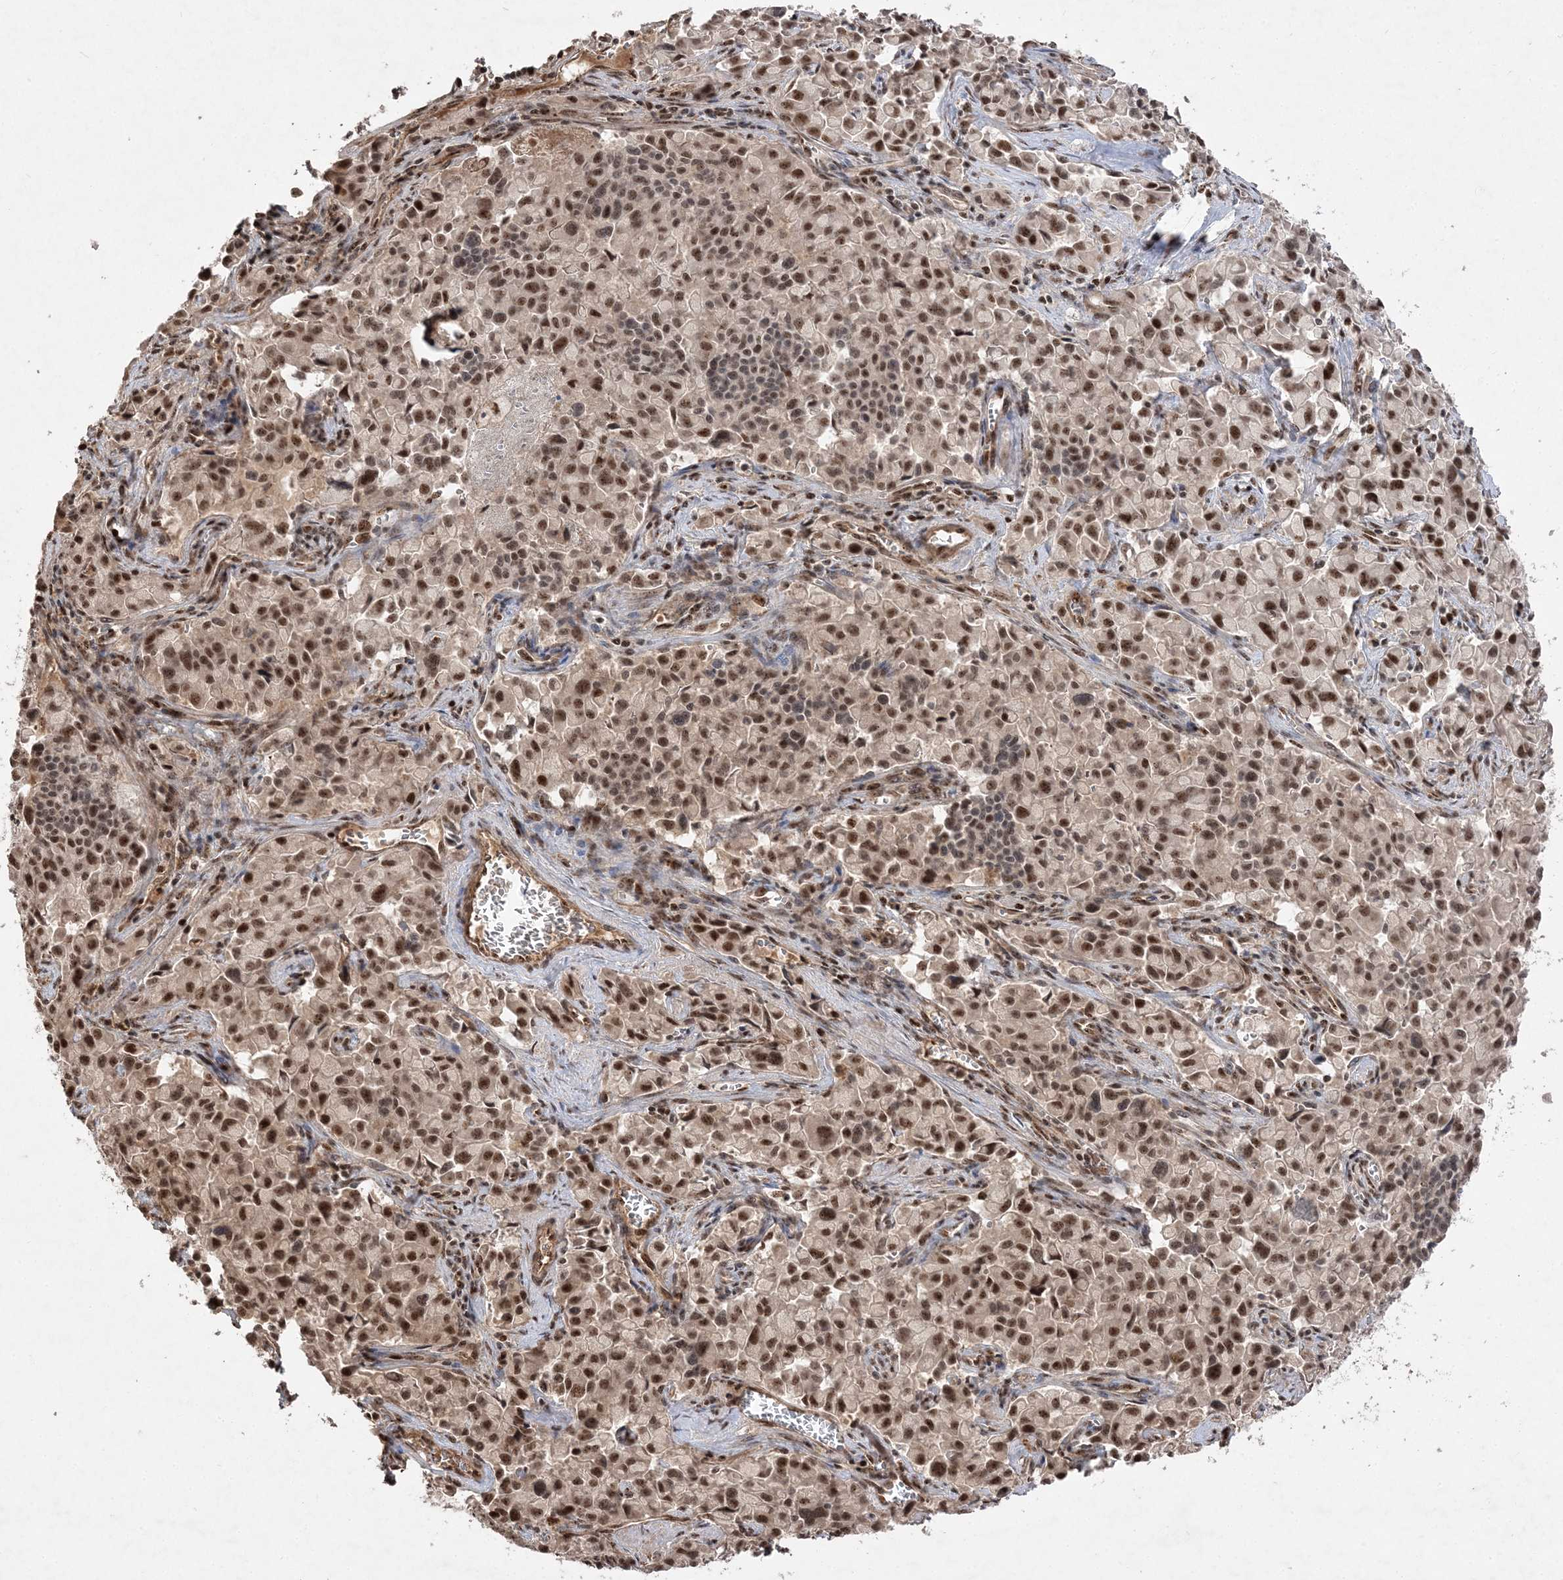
{"staining": {"intensity": "strong", "quantity": ">75%", "location": "nuclear"}, "tissue": "pancreatic cancer", "cell_type": "Tumor cells", "image_type": "cancer", "snomed": [{"axis": "morphology", "description": "Adenocarcinoma, NOS"}, {"axis": "topography", "description": "Pancreas"}], "caption": "Immunohistochemical staining of pancreatic adenocarcinoma exhibits high levels of strong nuclear expression in about >75% of tumor cells. (Stains: DAB (3,3'-diaminobenzidine) in brown, nuclei in blue, Microscopy: brightfield microscopy at high magnification).", "gene": "RBM17", "patient": {"sex": "male", "age": 65}}